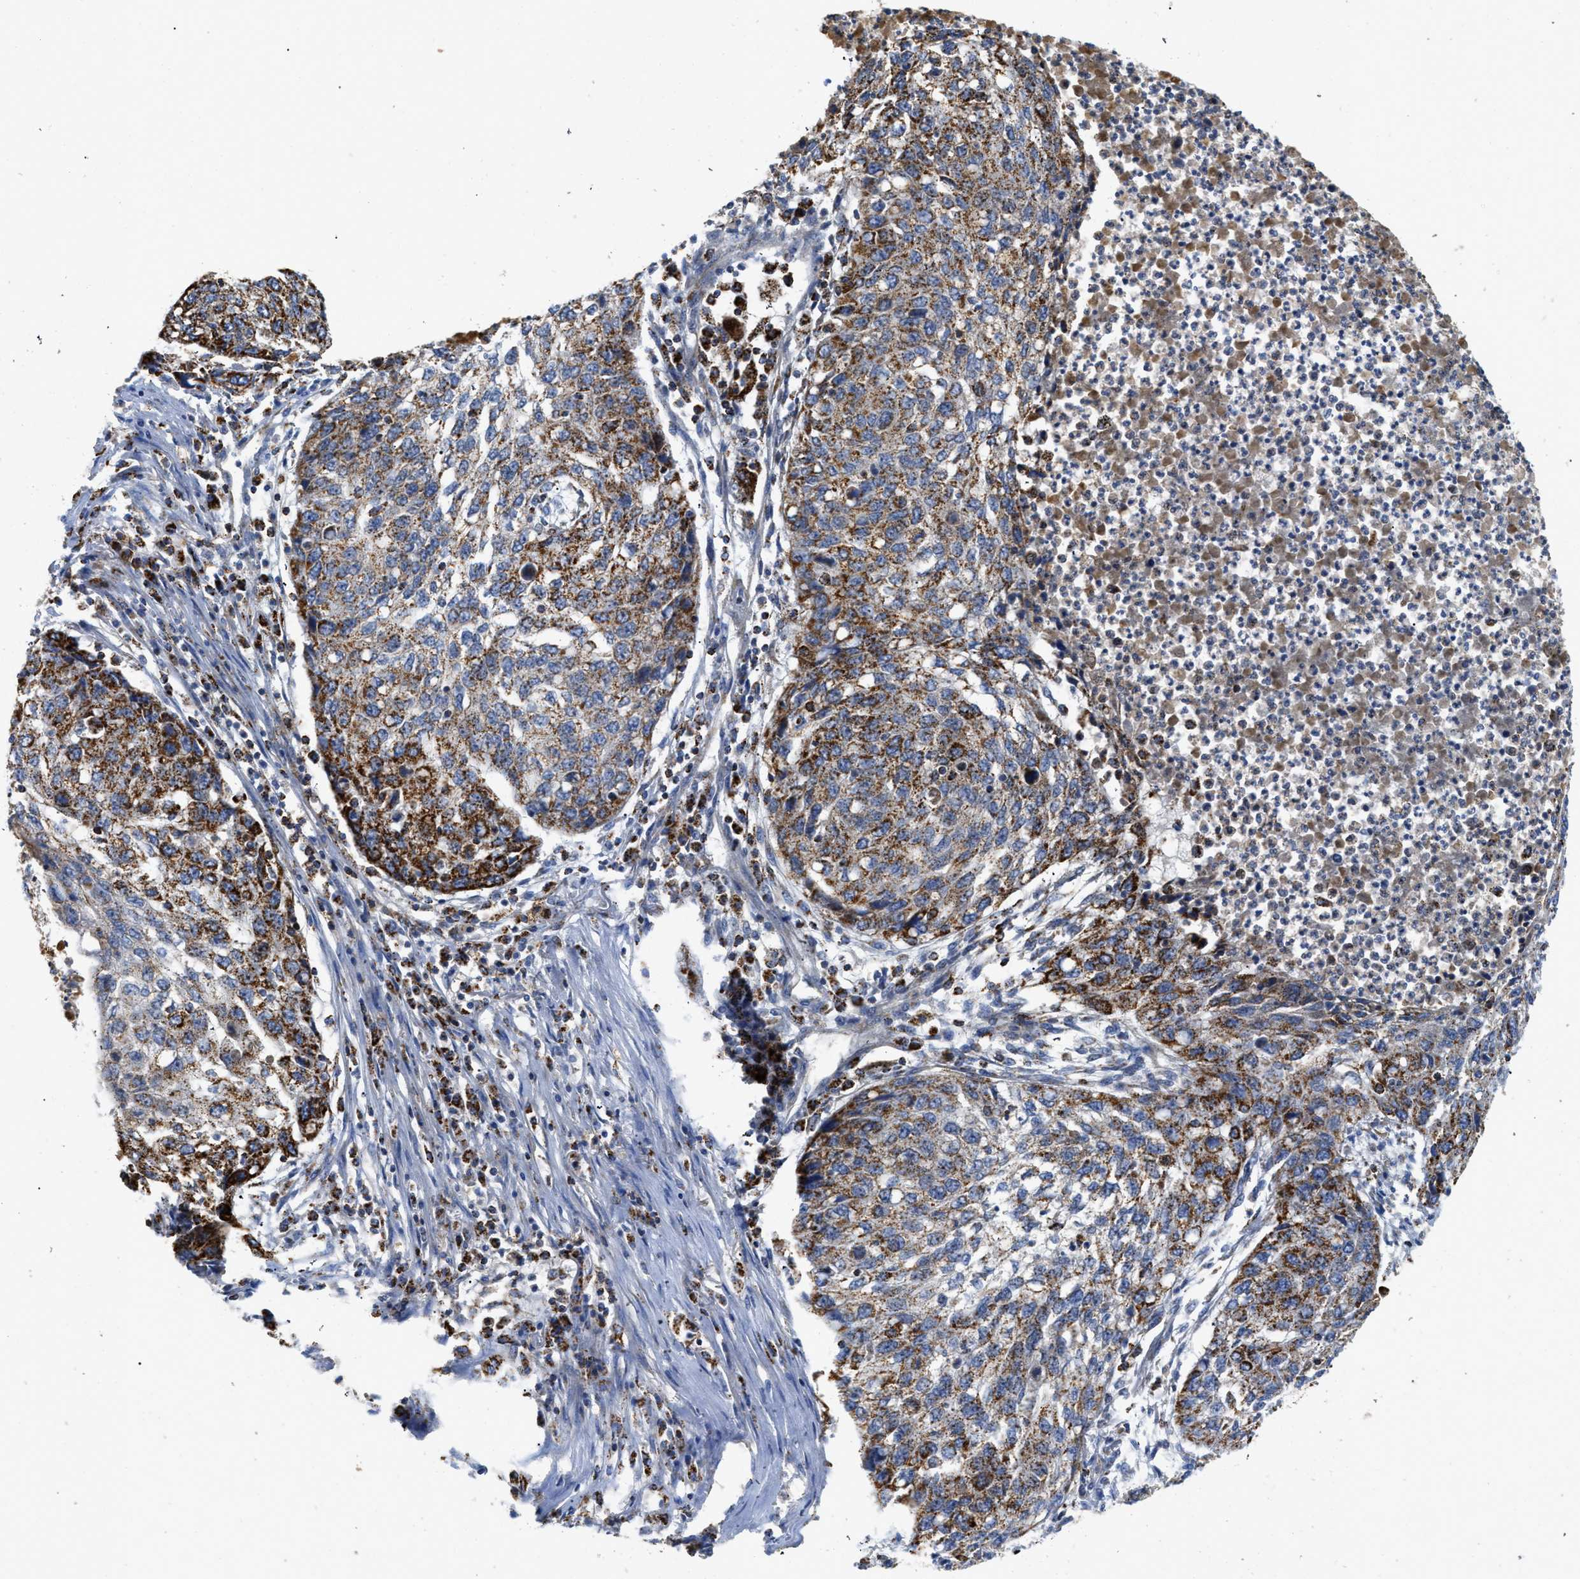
{"staining": {"intensity": "strong", "quantity": ">75%", "location": "cytoplasmic/membranous"}, "tissue": "lung cancer", "cell_type": "Tumor cells", "image_type": "cancer", "snomed": [{"axis": "morphology", "description": "Squamous cell carcinoma, NOS"}, {"axis": "topography", "description": "Lung"}], "caption": "Lung squamous cell carcinoma stained with DAB (3,3'-diaminobenzidine) IHC reveals high levels of strong cytoplasmic/membranous expression in about >75% of tumor cells.", "gene": "SQOR", "patient": {"sex": "female", "age": 63}}